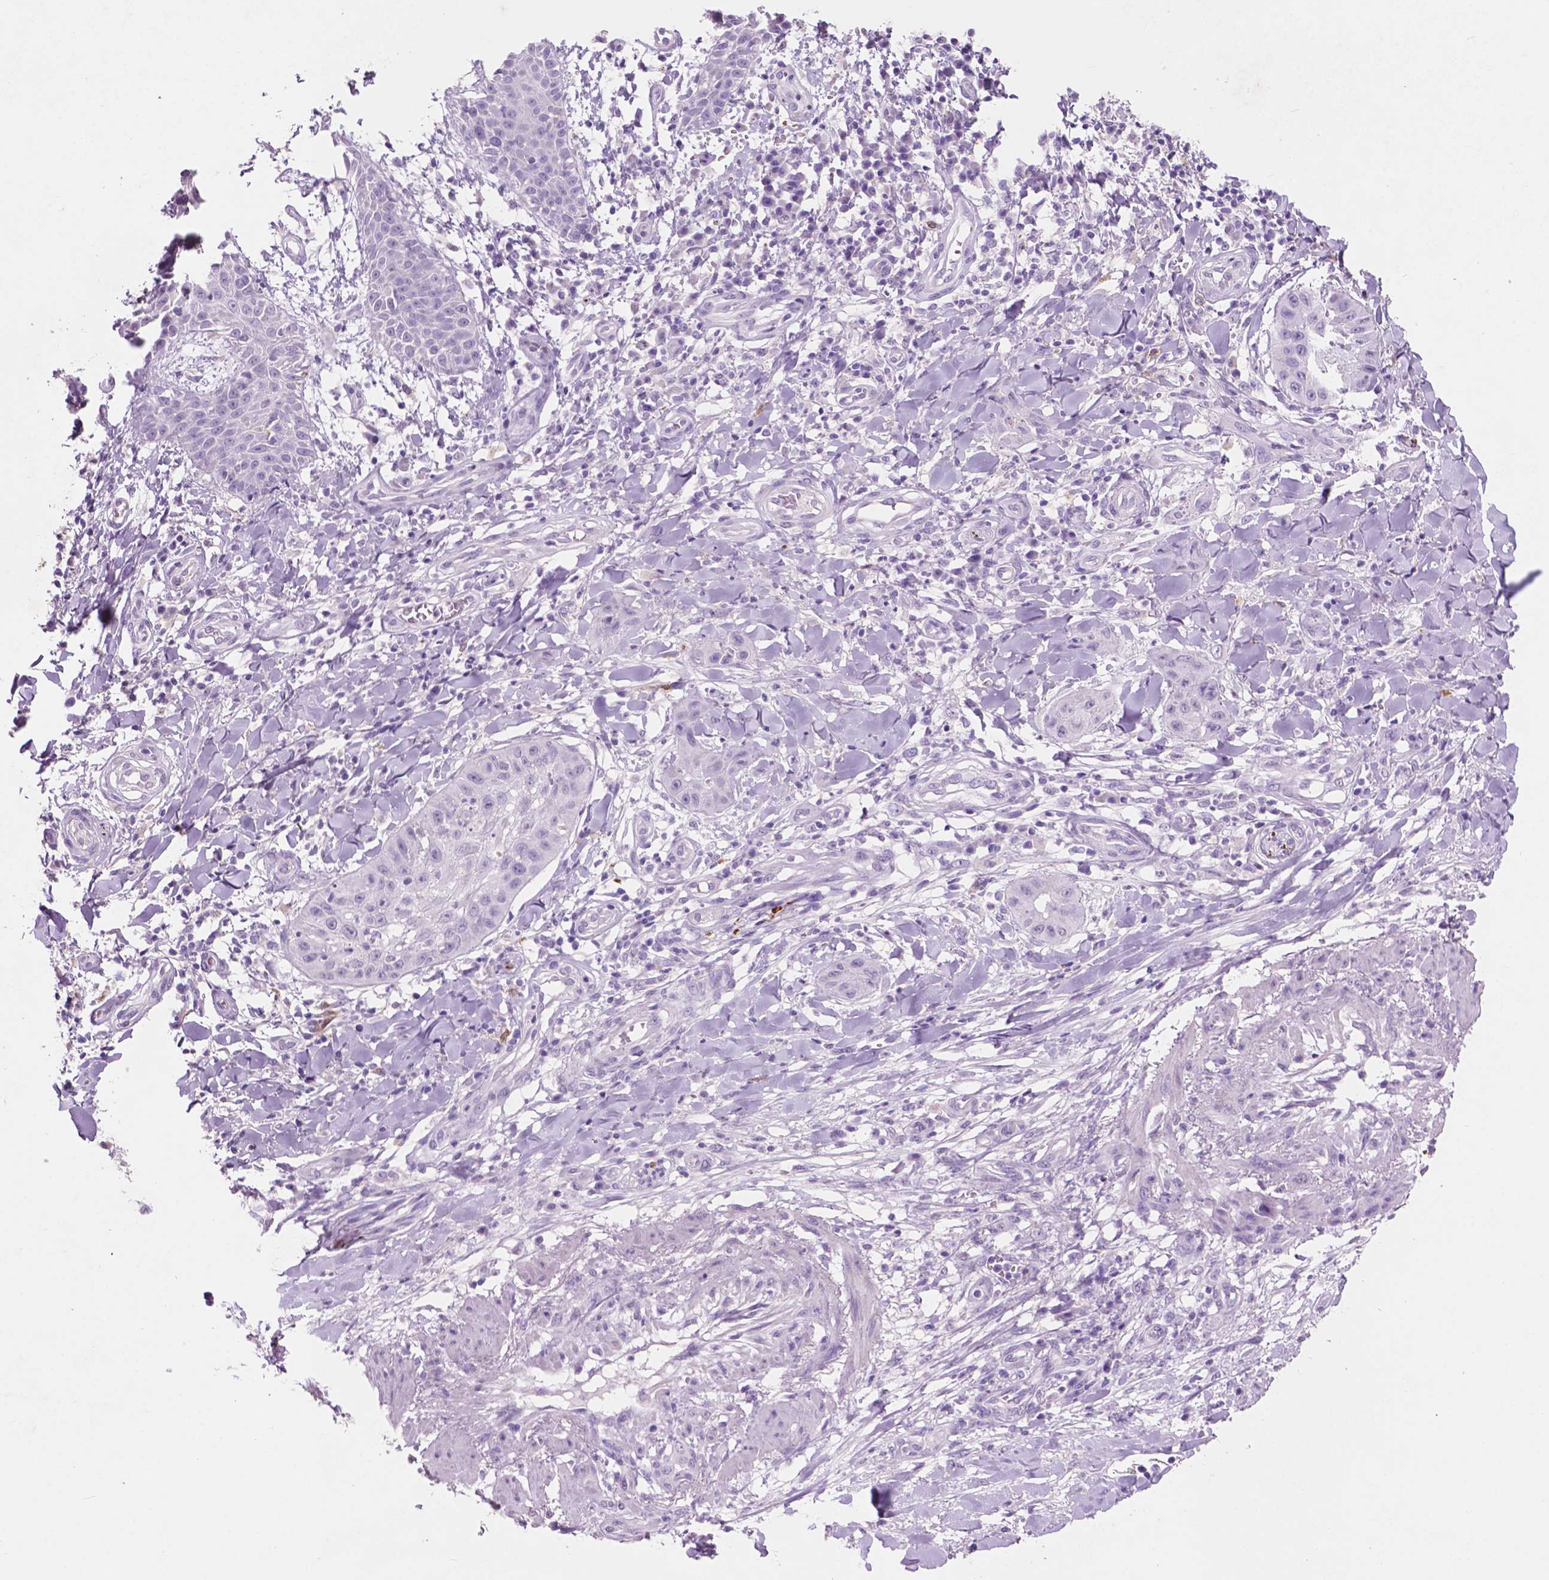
{"staining": {"intensity": "negative", "quantity": "none", "location": "none"}, "tissue": "skin cancer", "cell_type": "Tumor cells", "image_type": "cancer", "snomed": [{"axis": "morphology", "description": "Squamous cell carcinoma, NOS"}, {"axis": "topography", "description": "Skin"}], "caption": "High magnification brightfield microscopy of skin squamous cell carcinoma stained with DAB (3,3'-diaminobenzidine) (brown) and counterstained with hematoxylin (blue): tumor cells show no significant staining.", "gene": "IDO1", "patient": {"sex": "male", "age": 70}}